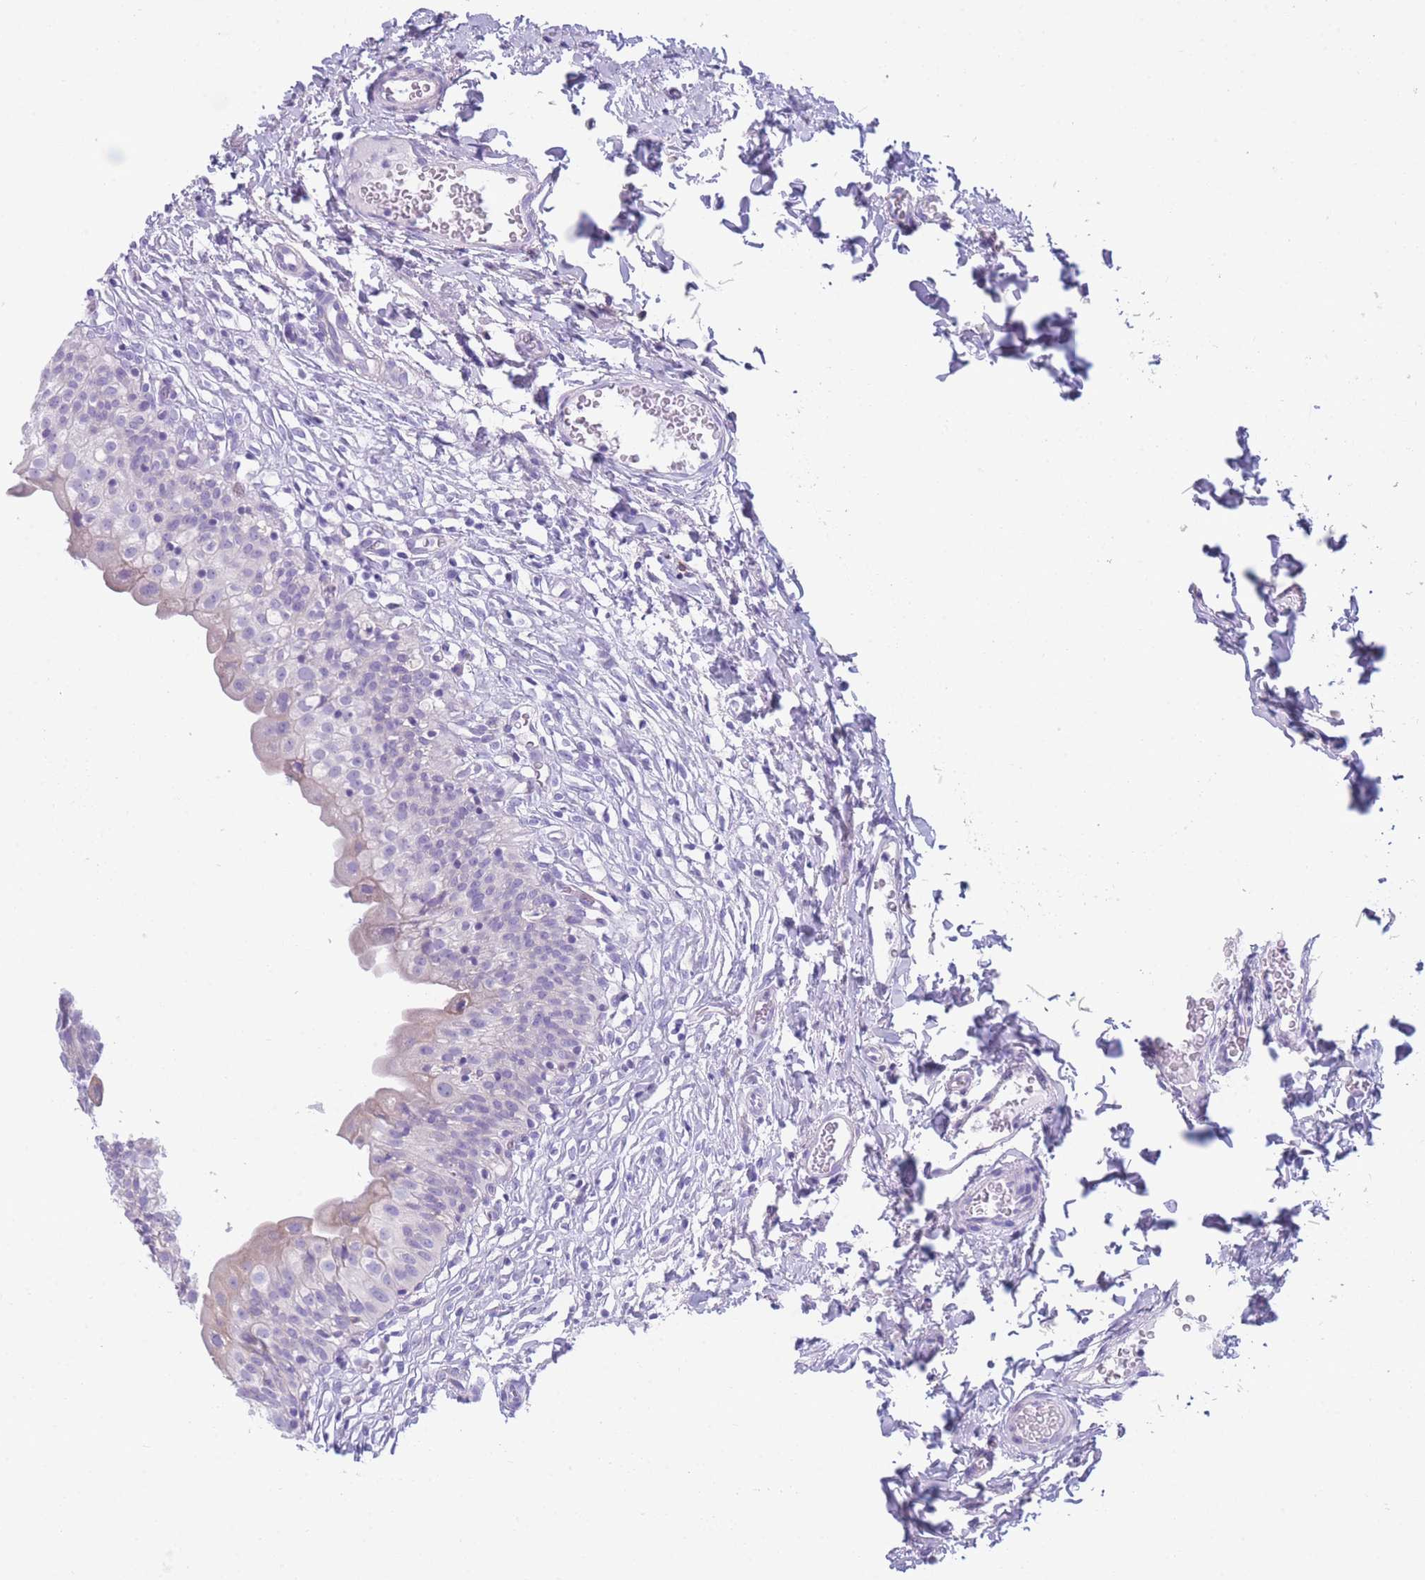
{"staining": {"intensity": "negative", "quantity": "none", "location": "none"}, "tissue": "urinary bladder", "cell_type": "Urothelial cells", "image_type": "normal", "snomed": [{"axis": "morphology", "description": "Normal tissue, NOS"}, {"axis": "topography", "description": "Urinary bladder"}], "caption": "Urothelial cells are negative for brown protein staining in unremarkable urinary bladder. (Immunohistochemistry (ihc), brightfield microscopy, high magnification).", "gene": "XKR8", "patient": {"sex": "male", "age": 55}}